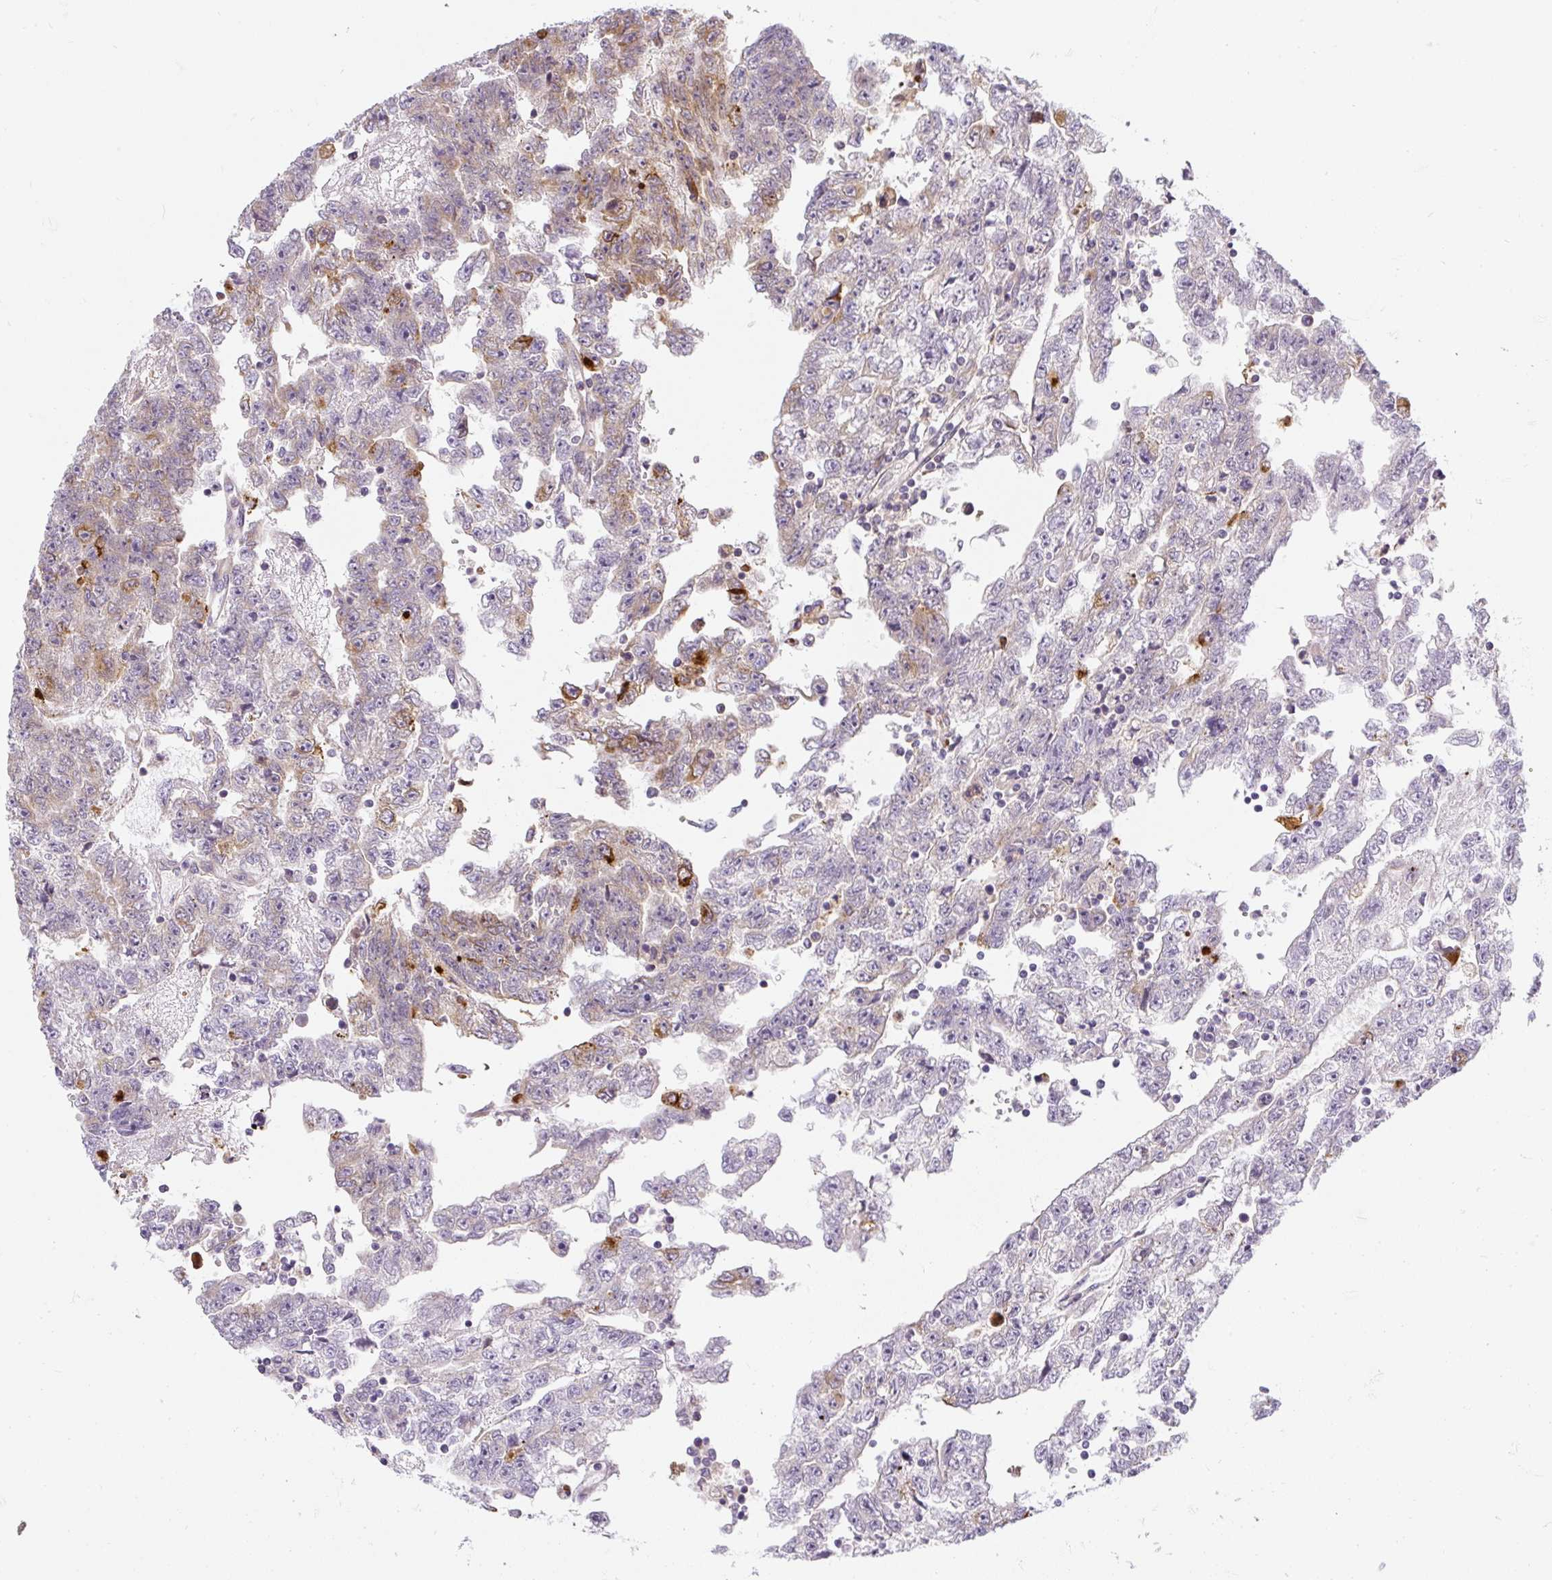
{"staining": {"intensity": "weak", "quantity": "<25%", "location": "cytoplasmic/membranous"}, "tissue": "testis cancer", "cell_type": "Tumor cells", "image_type": "cancer", "snomed": [{"axis": "morphology", "description": "Carcinoma, Embryonal, NOS"}, {"axis": "topography", "description": "Testis"}], "caption": "Testis embryonal carcinoma was stained to show a protein in brown. There is no significant positivity in tumor cells.", "gene": "CYP20A1", "patient": {"sex": "male", "age": 25}}